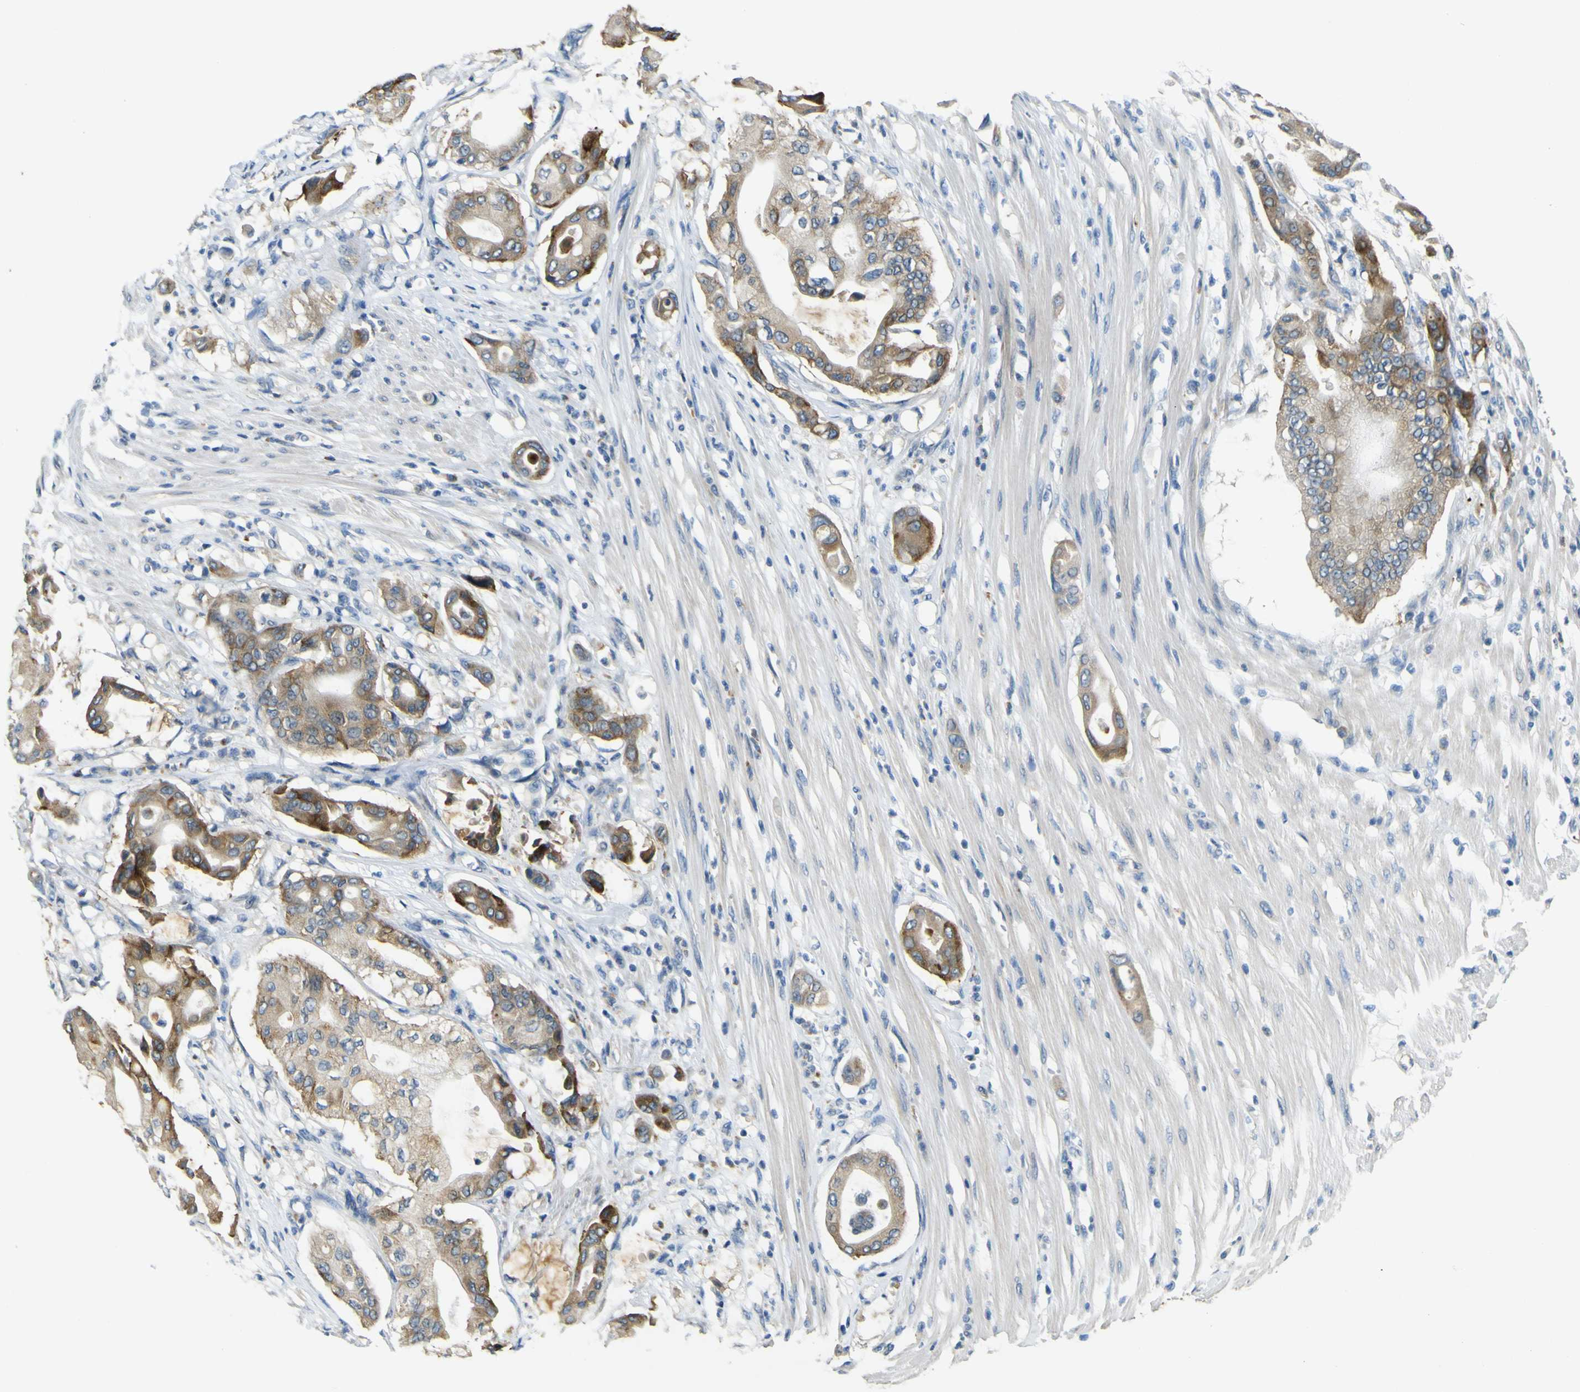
{"staining": {"intensity": "moderate", "quantity": ">75%", "location": "cytoplasmic/membranous"}, "tissue": "pancreatic cancer", "cell_type": "Tumor cells", "image_type": "cancer", "snomed": [{"axis": "morphology", "description": "Adenocarcinoma, NOS"}, {"axis": "morphology", "description": "Adenocarcinoma, metastatic, NOS"}, {"axis": "topography", "description": "Lymph node"}, {"axis": "topography", "description": "Pancreas"}, {"axis": "topography", "description": "Duodenum"}], "caption": "About >75% of tumor cells in human metastatic adenocarcinoma (pancreatic) display moderate cytoplasmic/membranous protein expression as visualized by brown immunohistochemical staining.", "gene": "LDLR", "patient": {"sex": "female", "age": 64}}